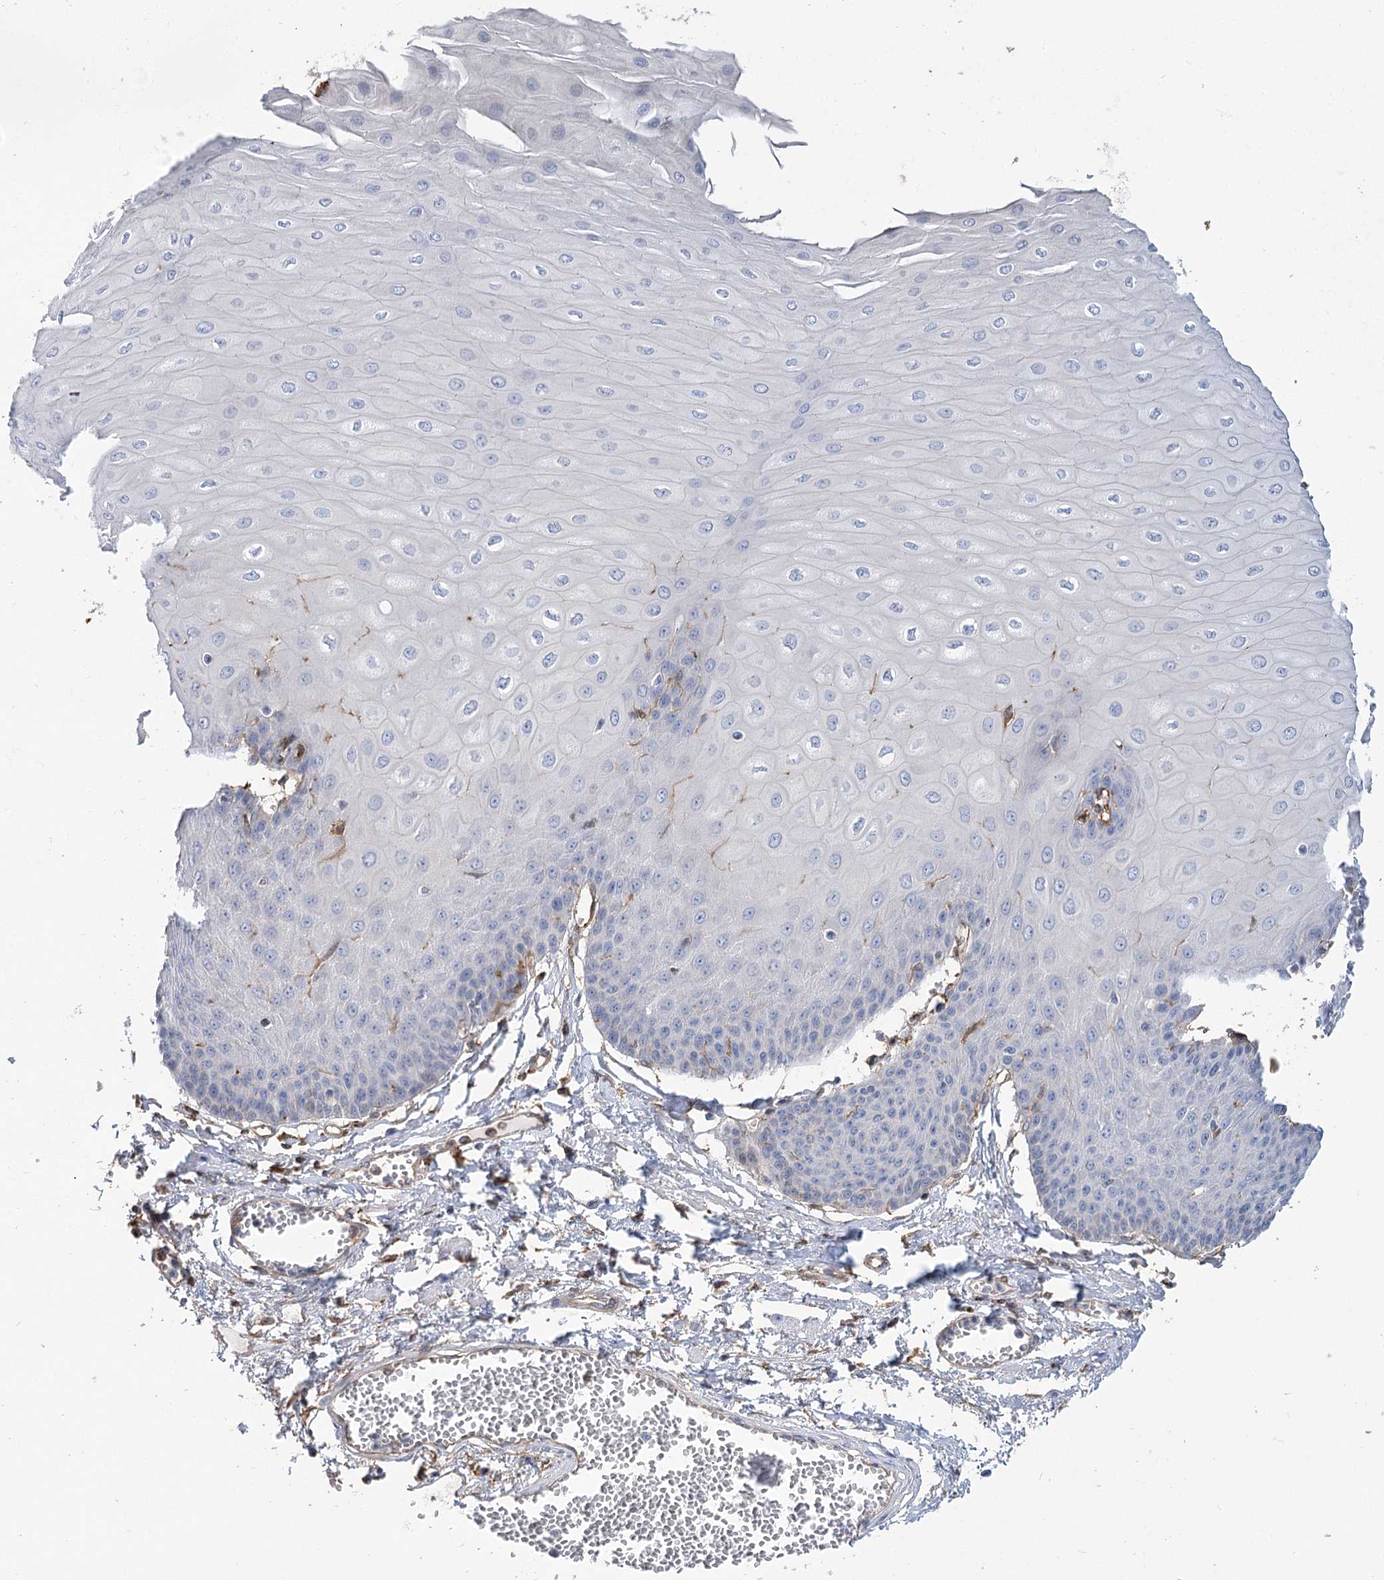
{"staining": {"intensity": "negative", "quantity": "none", "location": "none"}, "tissue": "esophagus", "cell_type": "Squamous epithelial cells", "image_type": "normal", "snomed": [{"axis": "morphology", "description": "Normal tissue, NOS"}, {"axis": "topography", "description": "Esophagus"}], "caption": "Squamous epithelial cells are negative for protein expression in unremarkable human esophagus. (IHC, brightfield microscopy, high magnification).", "gene": "GUSB", "patient": {"sex": "male", "age": 60}}